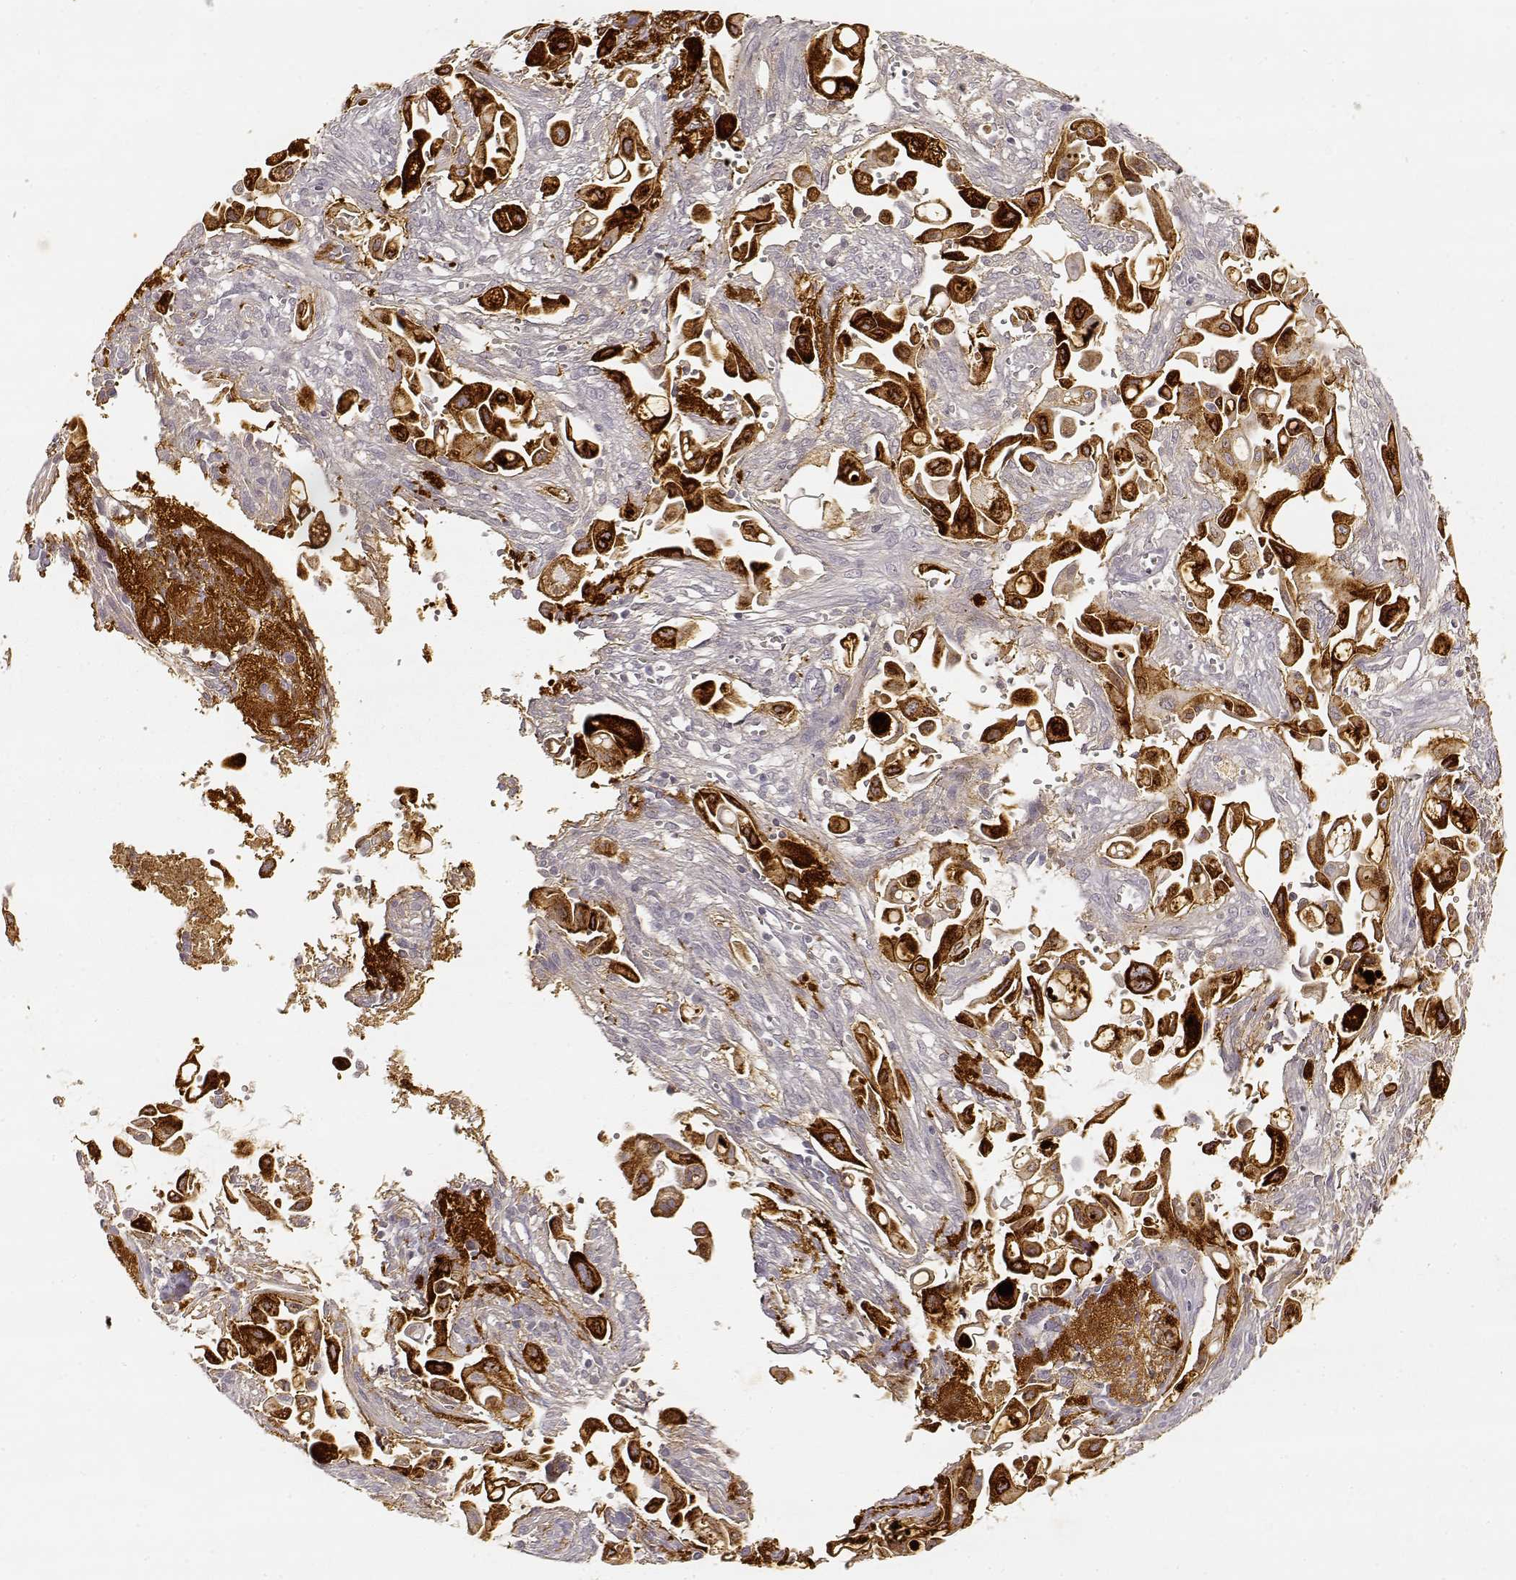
{"staining": {"intensity": "strong", "quantity": ">75%", "location": "cytoplasmic/membranous"}, "tissue": "pancreatic cancer", "cell_type": "Tumor cells", "image_type": "cancer", "snomed": [{"axis": "morphology", "description": "Adenocarcinoma, NOS"}, {"axis": "topography", "description": "Pancreas"}], "caption": "Immunohistochemical staining of human pancreatic adenocarcinoma displays high levels of strong cytoplasmic/membranous expression in about >75% of tumor cells. (DAB IHC with brightfield microscopy, high magnification).", "gene": "LAMC2", "patient": {"sex": "male", "age": 50}}